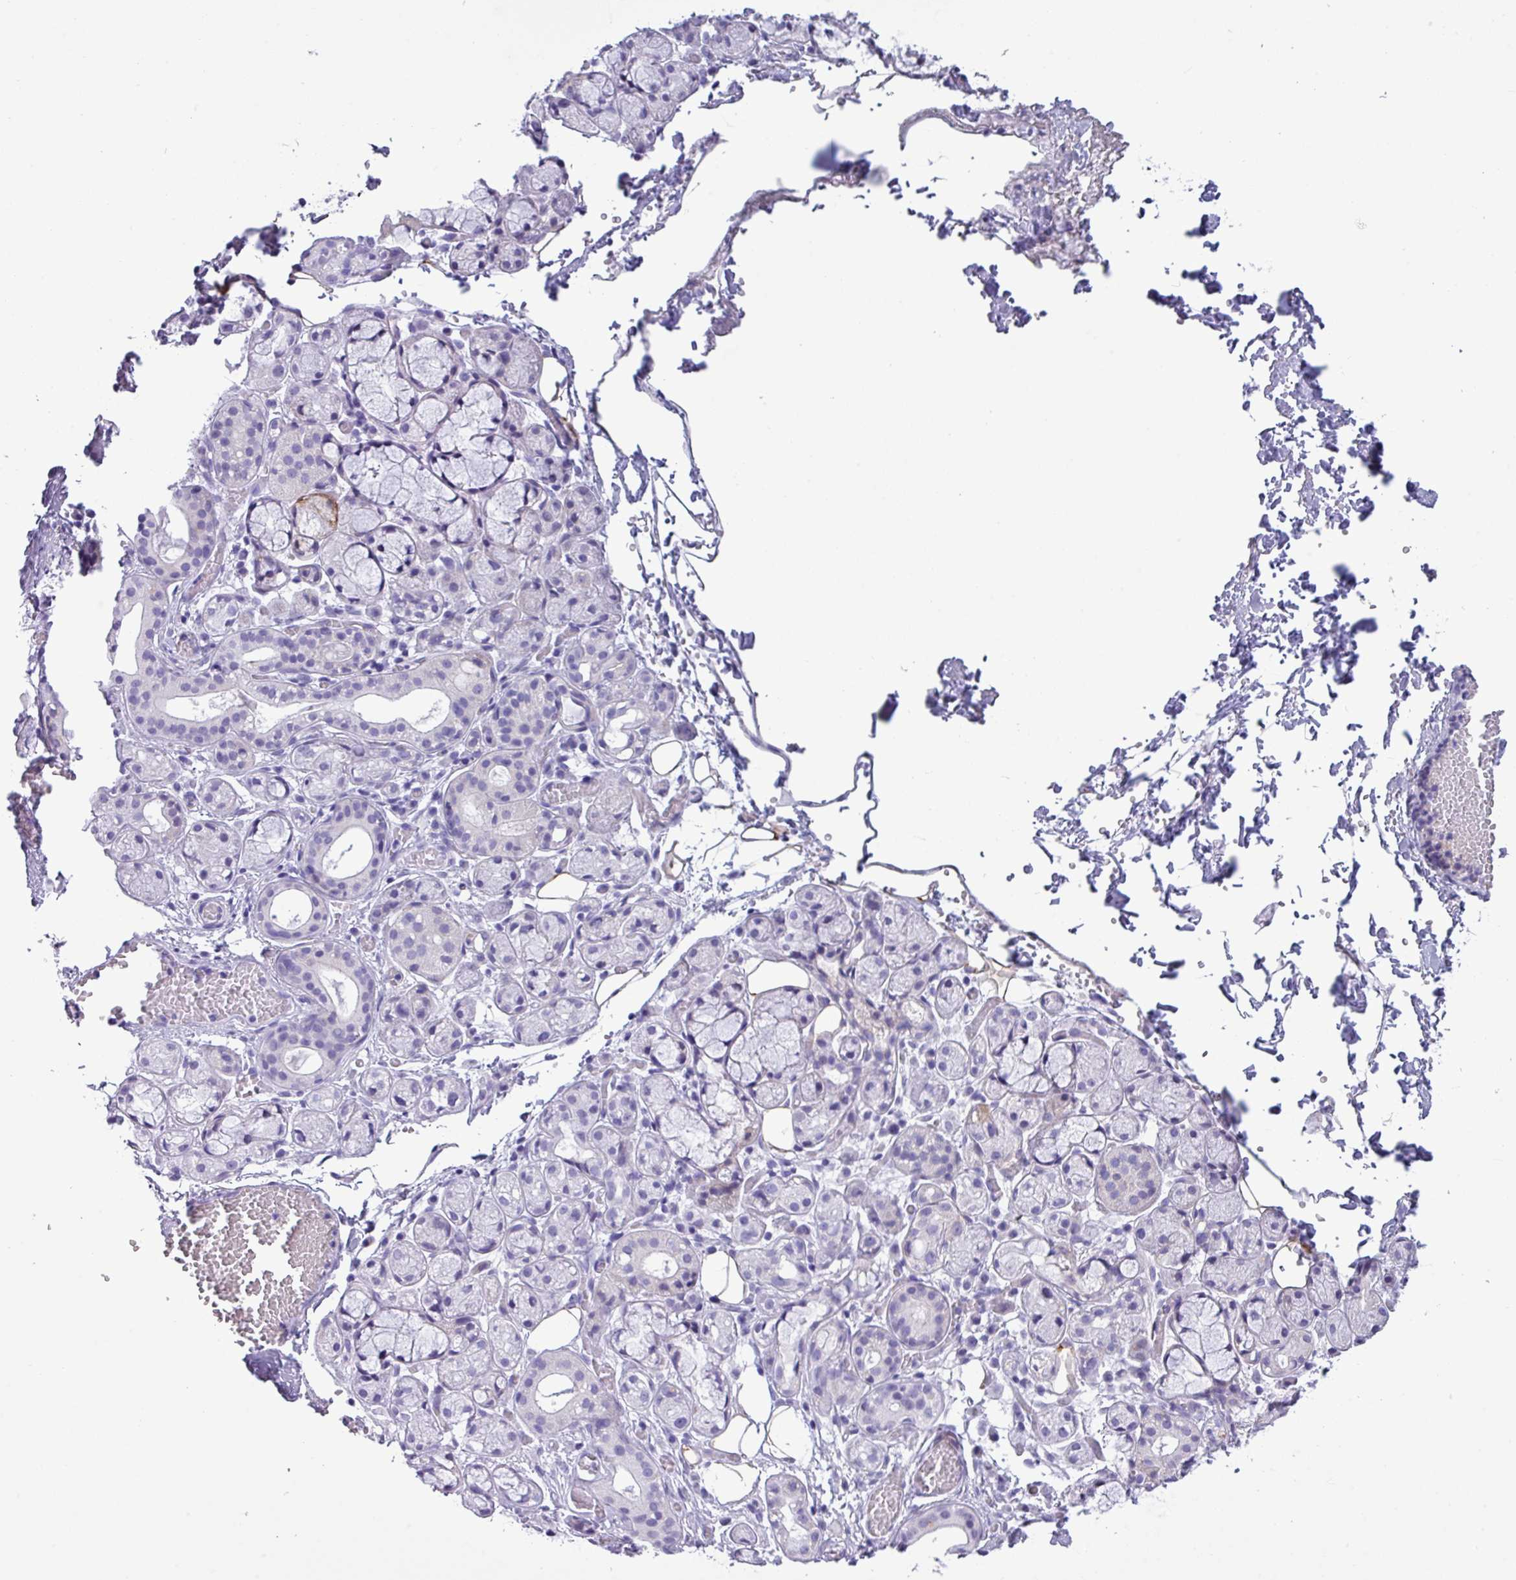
{"staining": {"intensity": "negative", "quantity": "none", "location": "none"}, "tissue": "salivary gland", "cell_type": "Glandular cells", "image_type": "normal", "snomed": [{"axis": "morphology", "description": "Normal tissue, NOS"}, {"axis": "topography", "description": "Salivary gland"}], "caption": "This is an IHC histopathology image of unremarkable salivary gland. There is no positivity in glandular cells.", "gene": "TNFSF12", "patient": {"sex": "male", "age": 82}}